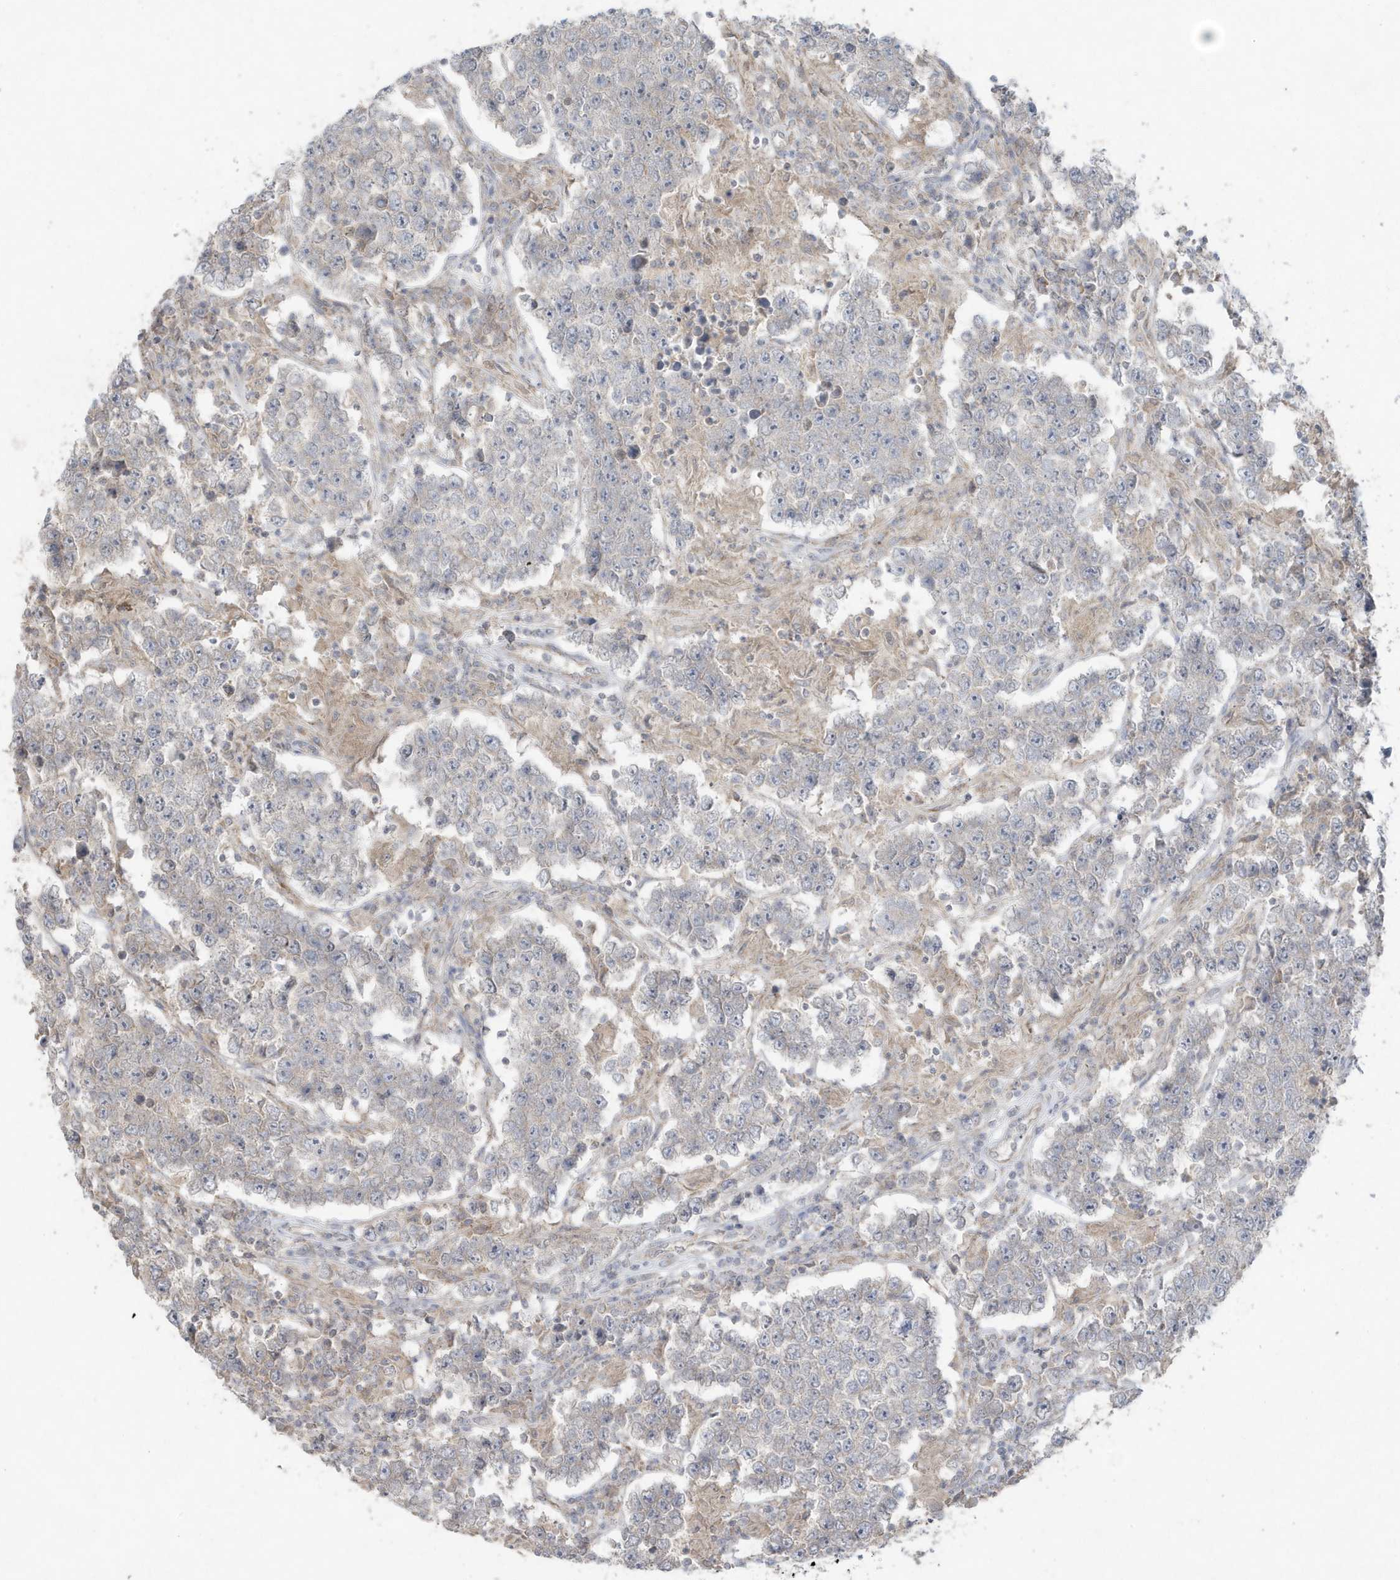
{"staining": {"intensity": "negative", "quantity": "none", "location": "none"}, "tissue": "testis cancer", "cell_type": "Tumor cells", "image_type": "cancer", "snomed": [{"axis": "morphology", "description": "Normal tissue, NOS"}, {"axis": "morphology", "description": "Urothelial carcinoma, High grade"}, {"axis": "morphology", "description": "Seminoma, NOS"}, {"axis": "morphology", "description": "Carcinoma, Embryonal, NOS"}, {"axis": "topography", "description": "Urinary bladder"}, {"axis": "topography", "description": "Testis"}], "caption": "The IHC micrograph has no significant expression in tumor cells of testis cancer (seminoma) tissue.", "gene": "C1RL", "patient": {"sex": "male", "age": 41}}